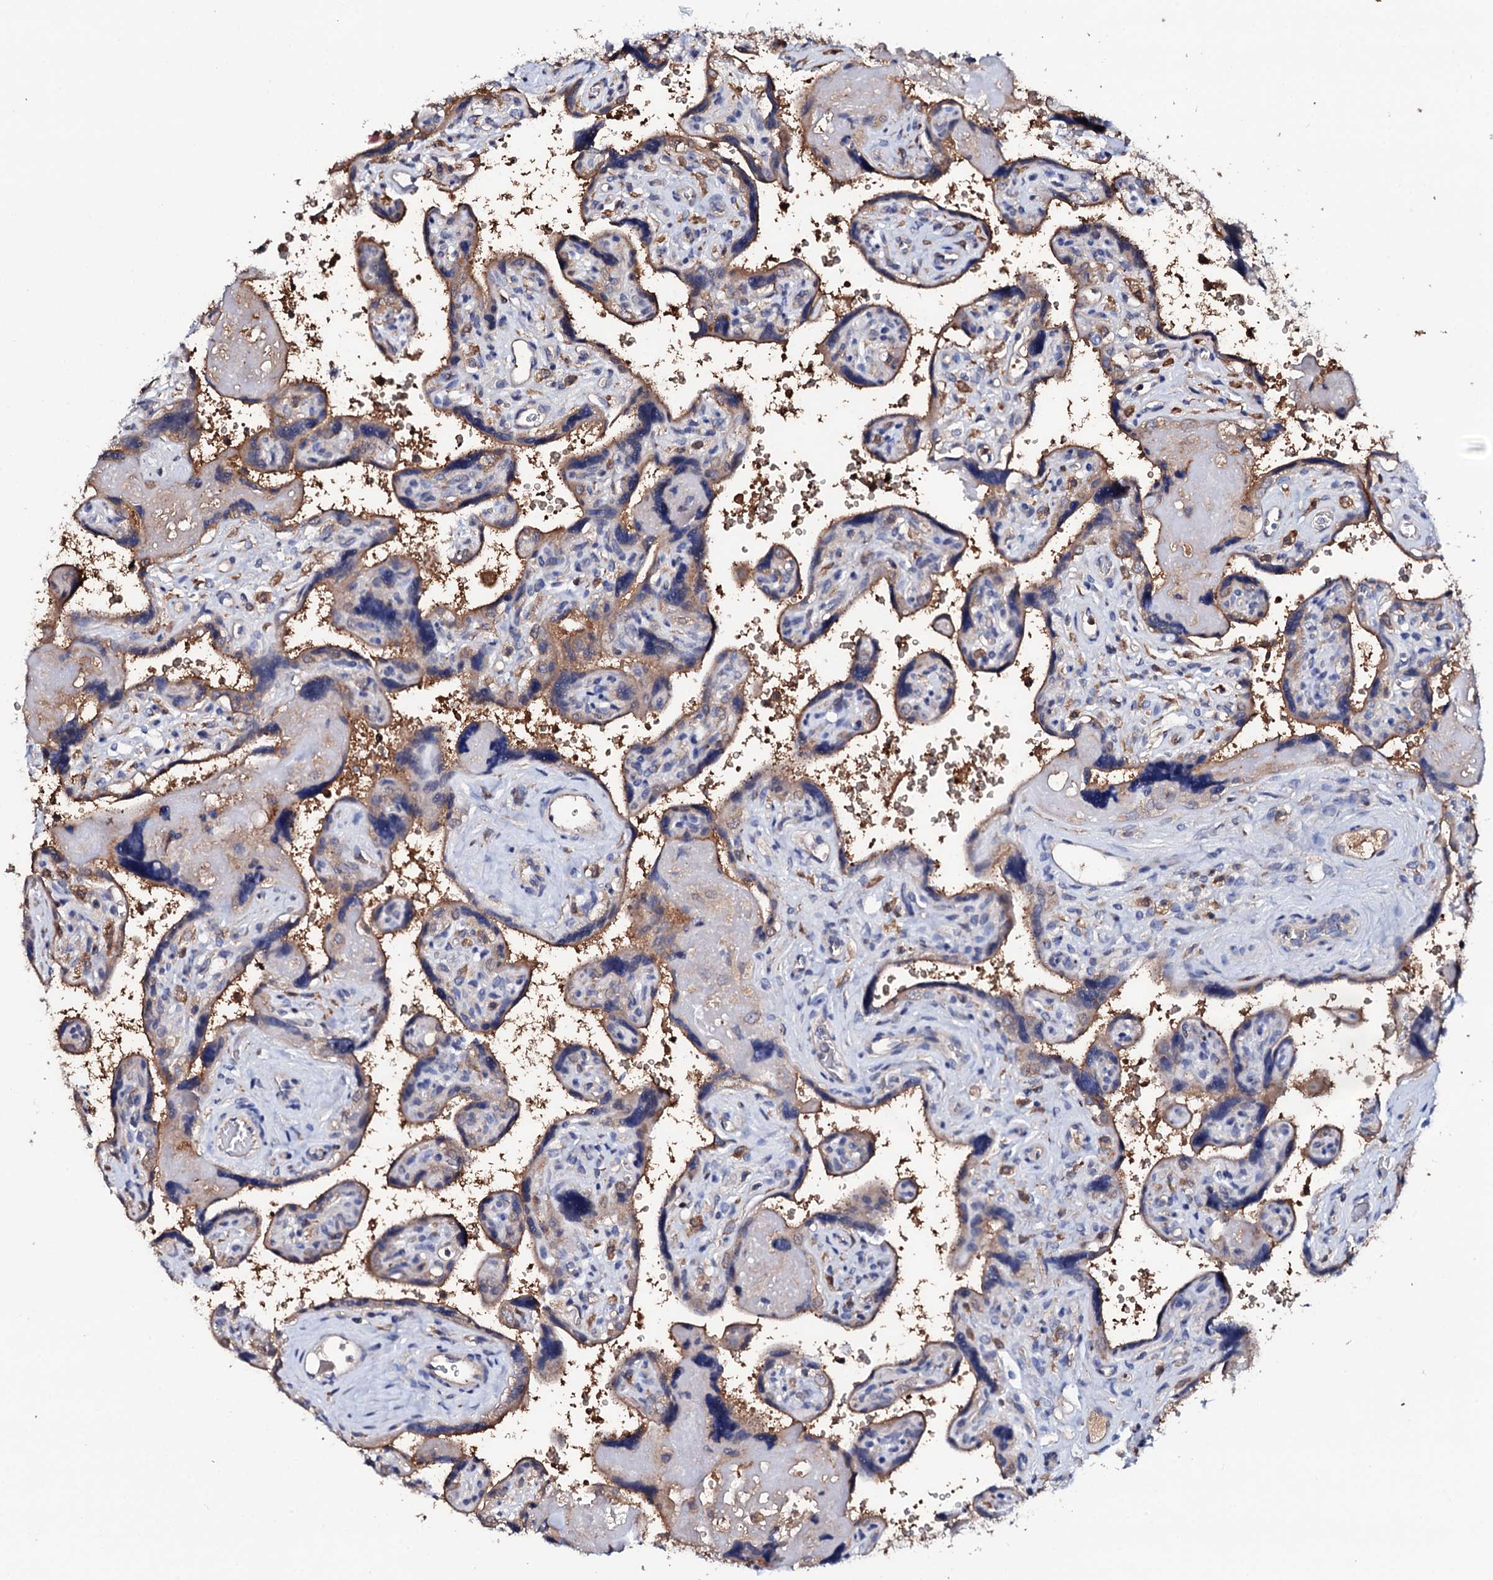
{"staining": {"intensity": "weak", "quantity": ">75%", "location": "cytoplasmic/membranous"}, "tissue": "placenta", "cell_type": "Trophoblastic cells", "image_type": "normal", "snomed": [{"axis": "morphology", "description": "Normal tissue, NOS"}, {"axis": "topography", "description": "Placenta"}], "caption": "Approximately >75% of trophoblastic cells in normal human placenta exhibit weak cytoplasmic/membranous protein positivity as visualized by brown immunohistochemical staining.", "gene": "TCAF2C", "patient": {"sex": "female", "age": 39}}